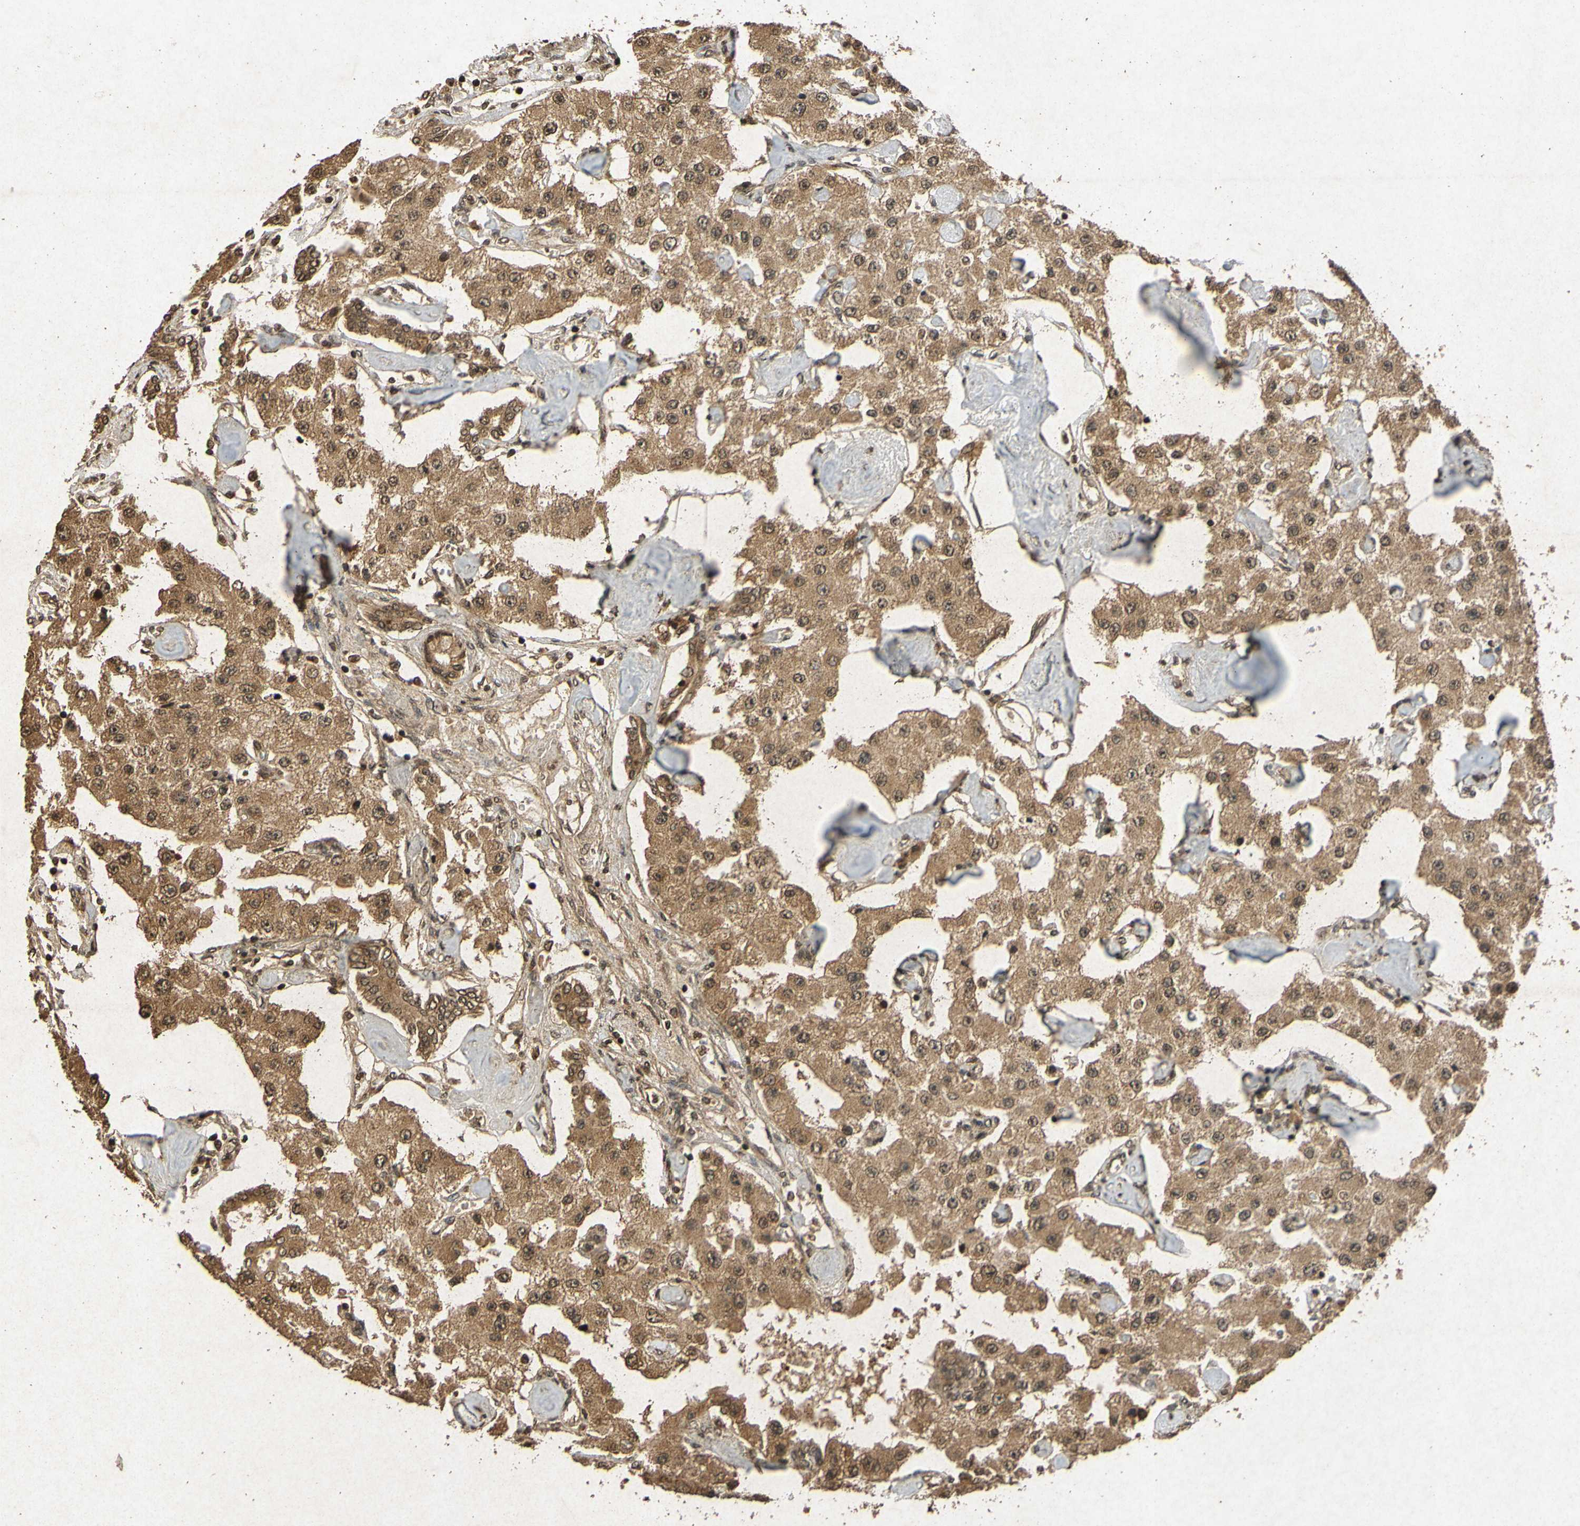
{"staining": {"intensity": "moderate", "quantity": ">75%", "location": "cytoplasmic/membranous"}, "tissue": "carcinoid", "cell_type": "Tumor cells", "image_type": "cancer", "snomed": [{"axis": "morphology", "description": "Carcinoid, malignant, NOS"}, {"axis": "topography", "description": "Pancreas"}], "caption": "DAB immunohistochemical staining of carcinoid displays moderate cytoplasmic/membranous protein expression in approximately >75% of tumor cells.", "gene": "ATP6V1H", "patient": {"sex": "male", "age": 41}}